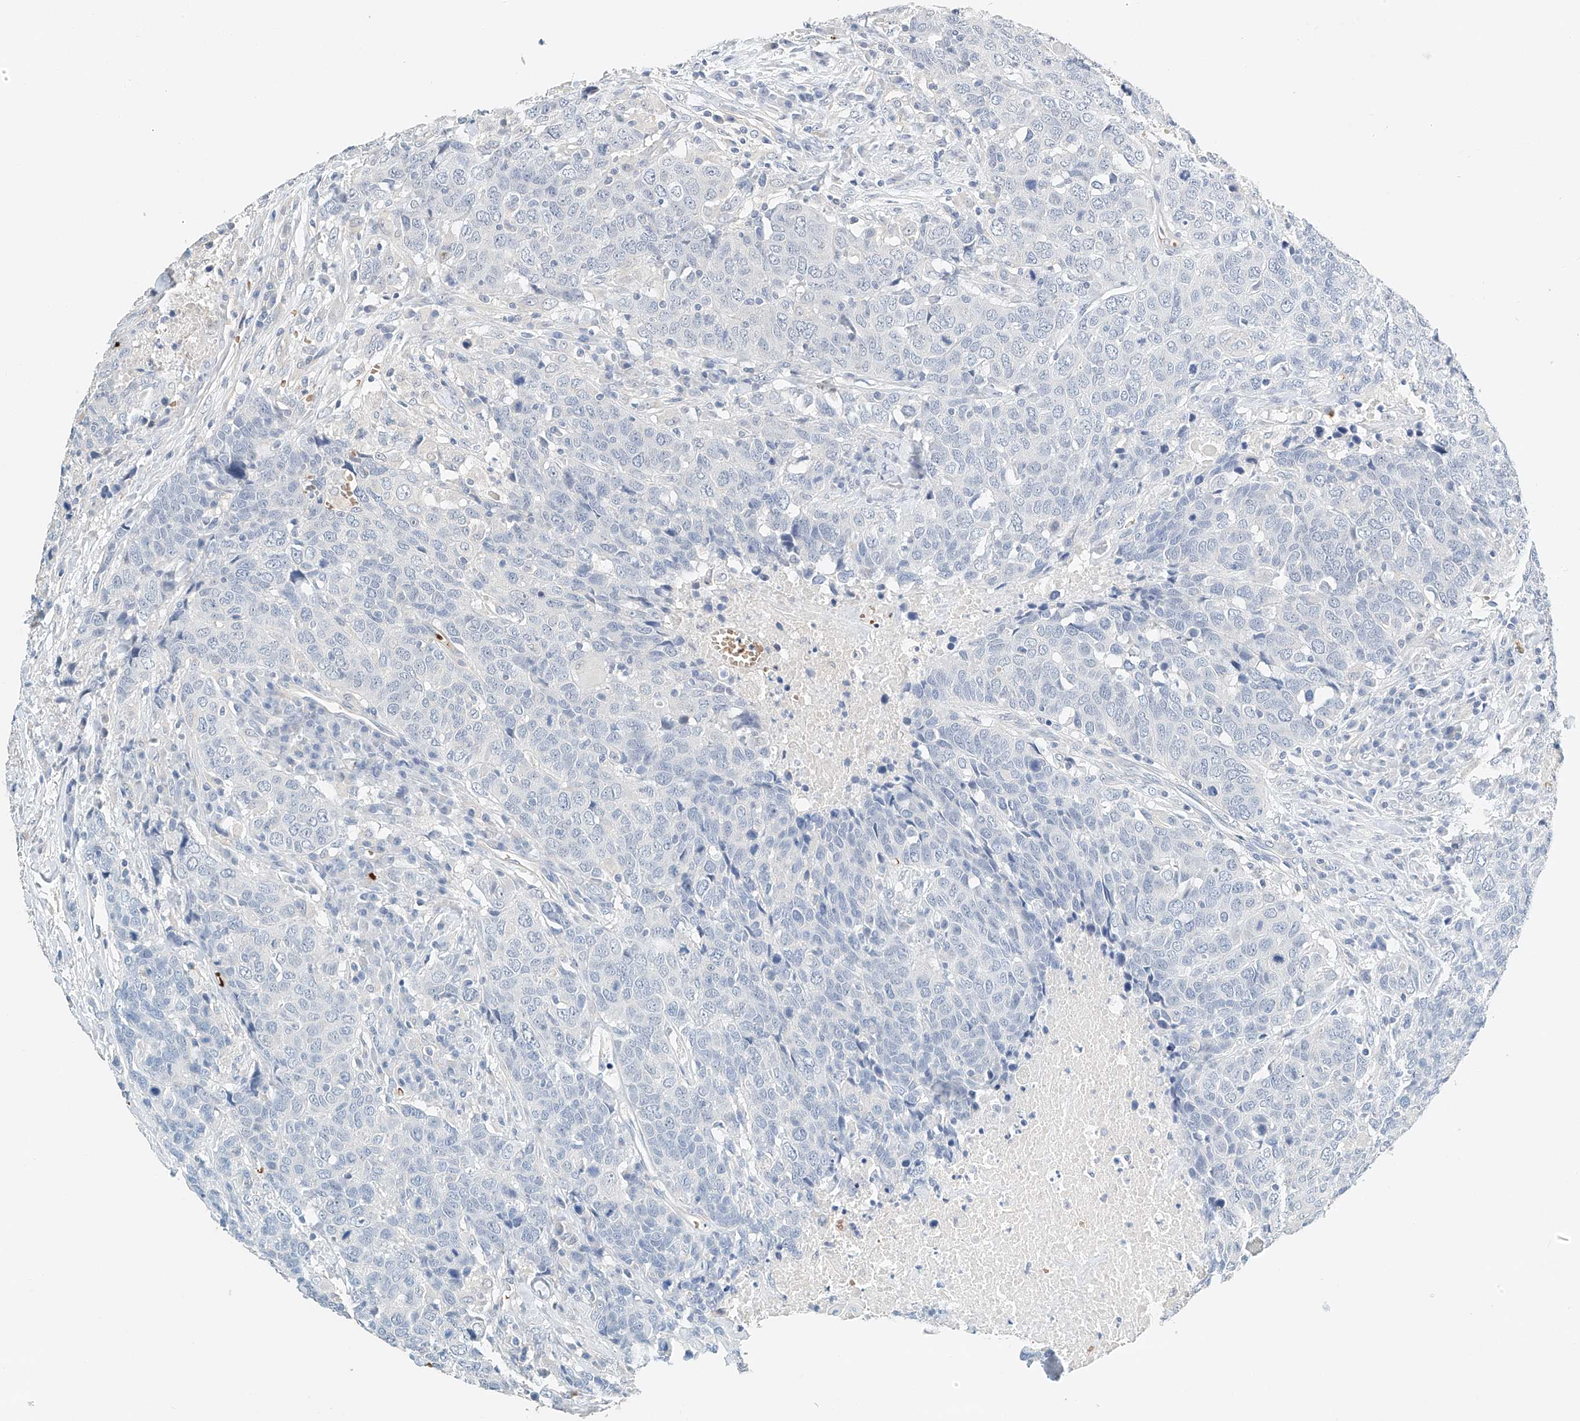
{"staining": {"intensity": "negative", "quantity": "none", "location": "none"}, "tissue": "head and neck cancer", "cell_type": "Tumor cells", "image_type": "cancer", "snomed": [{"axis": "morphology", "description": "Squamous cell carcinoma, NOS"}, {"axis": "topography", "description": "Head-Neck"}], "caption": "Protein analysis of head and neck cancer (squamous cell carcinoma) displays no significant expression in tumor cells.", "gene": "RCAN3", "patient": {"sex": "male", "age": 66}}